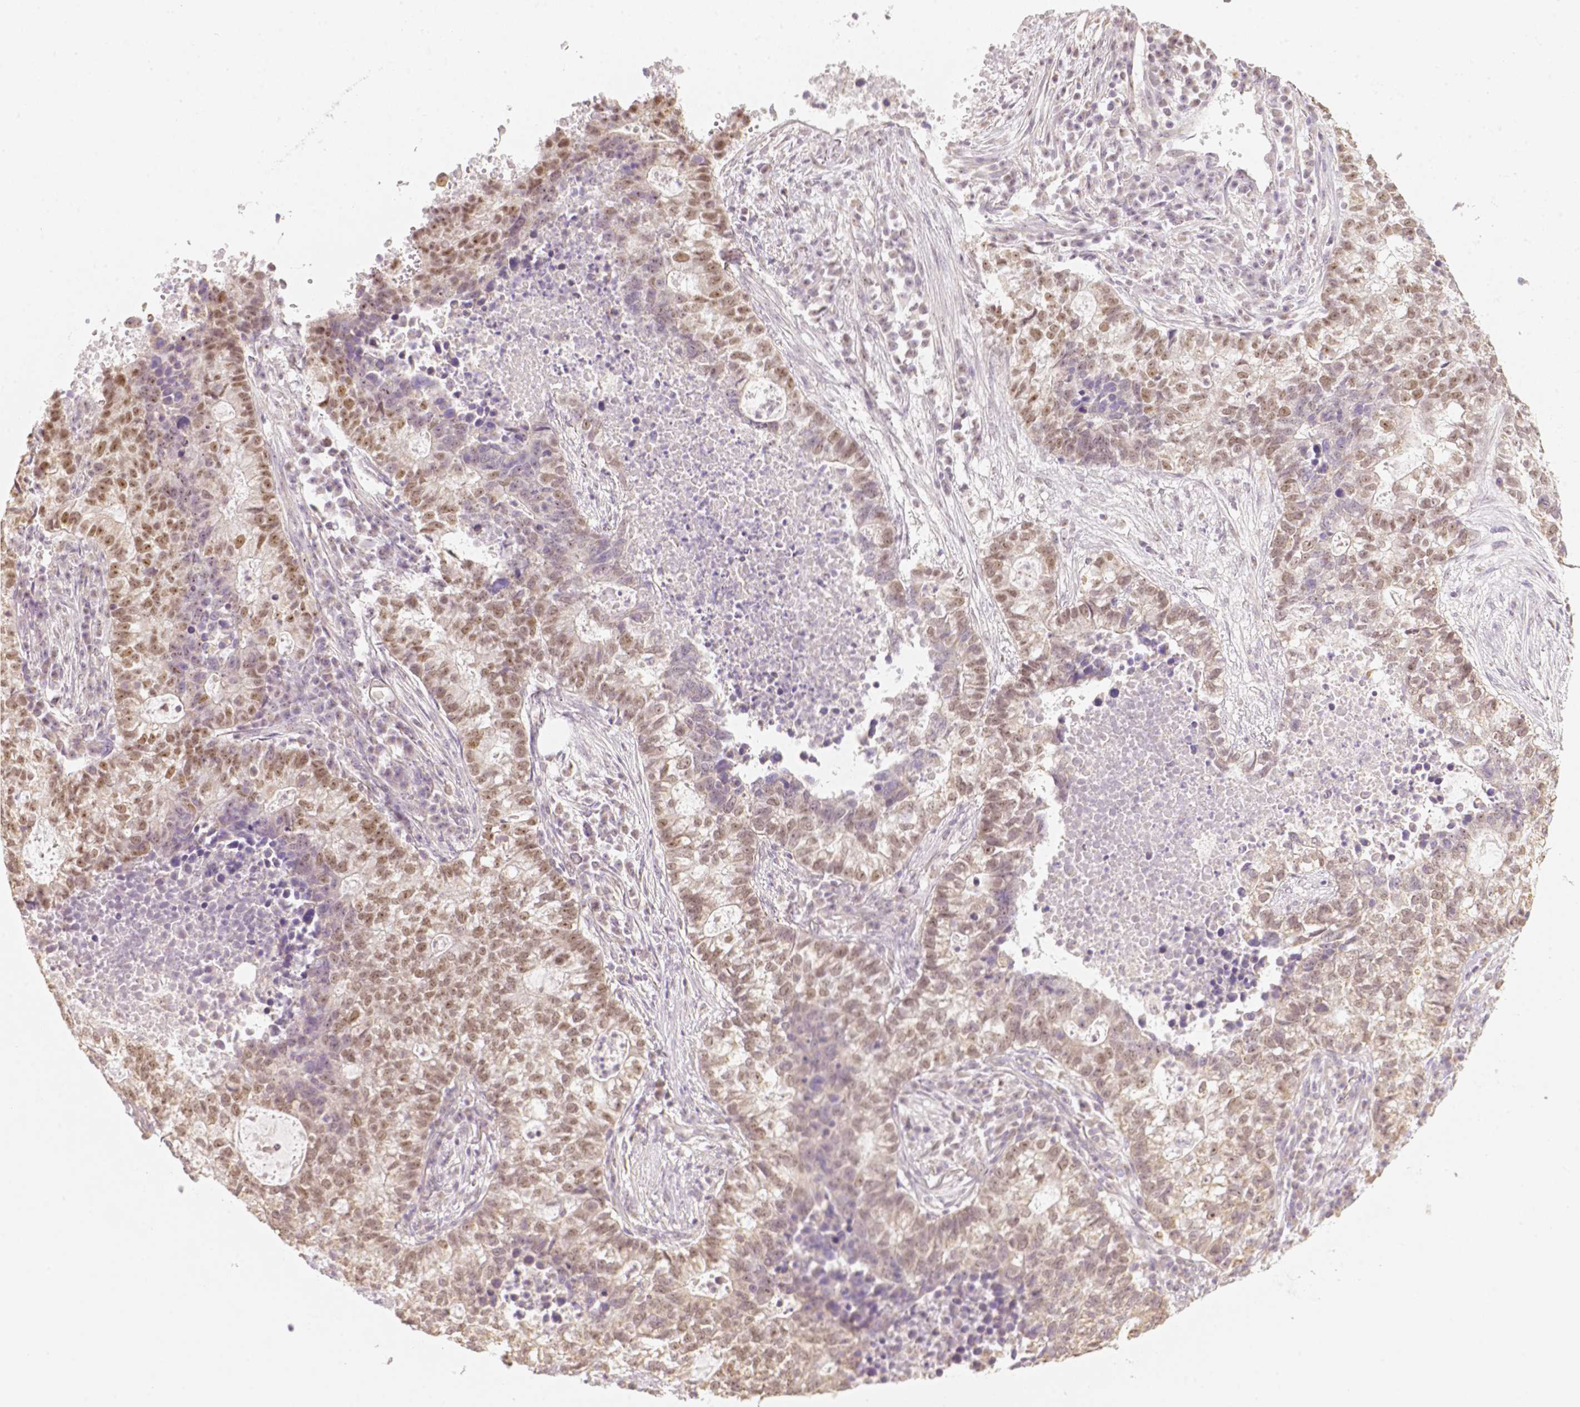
{"staining": {"intensity": "moderate", "quantity": "25%-75%", "location": "nuclear"}, "tissue": "lung cancer", "cell_type": "Tumor cells", "image_type": "cancer", "snomed": [{"axis": "morphology", "description": "Adenocarcinoma, NOS"}, {"axis": "topography", "description": "Lung"}], "caption": "Tumor cells demonstrate moderate nuclear positivity in about 25%-75% of cells in lung cancer. (brown staining indicates protein expression, while blue staining denotes nuclei).", "gene": "NVL", "patient": {"sex": "male", "age": 57}}